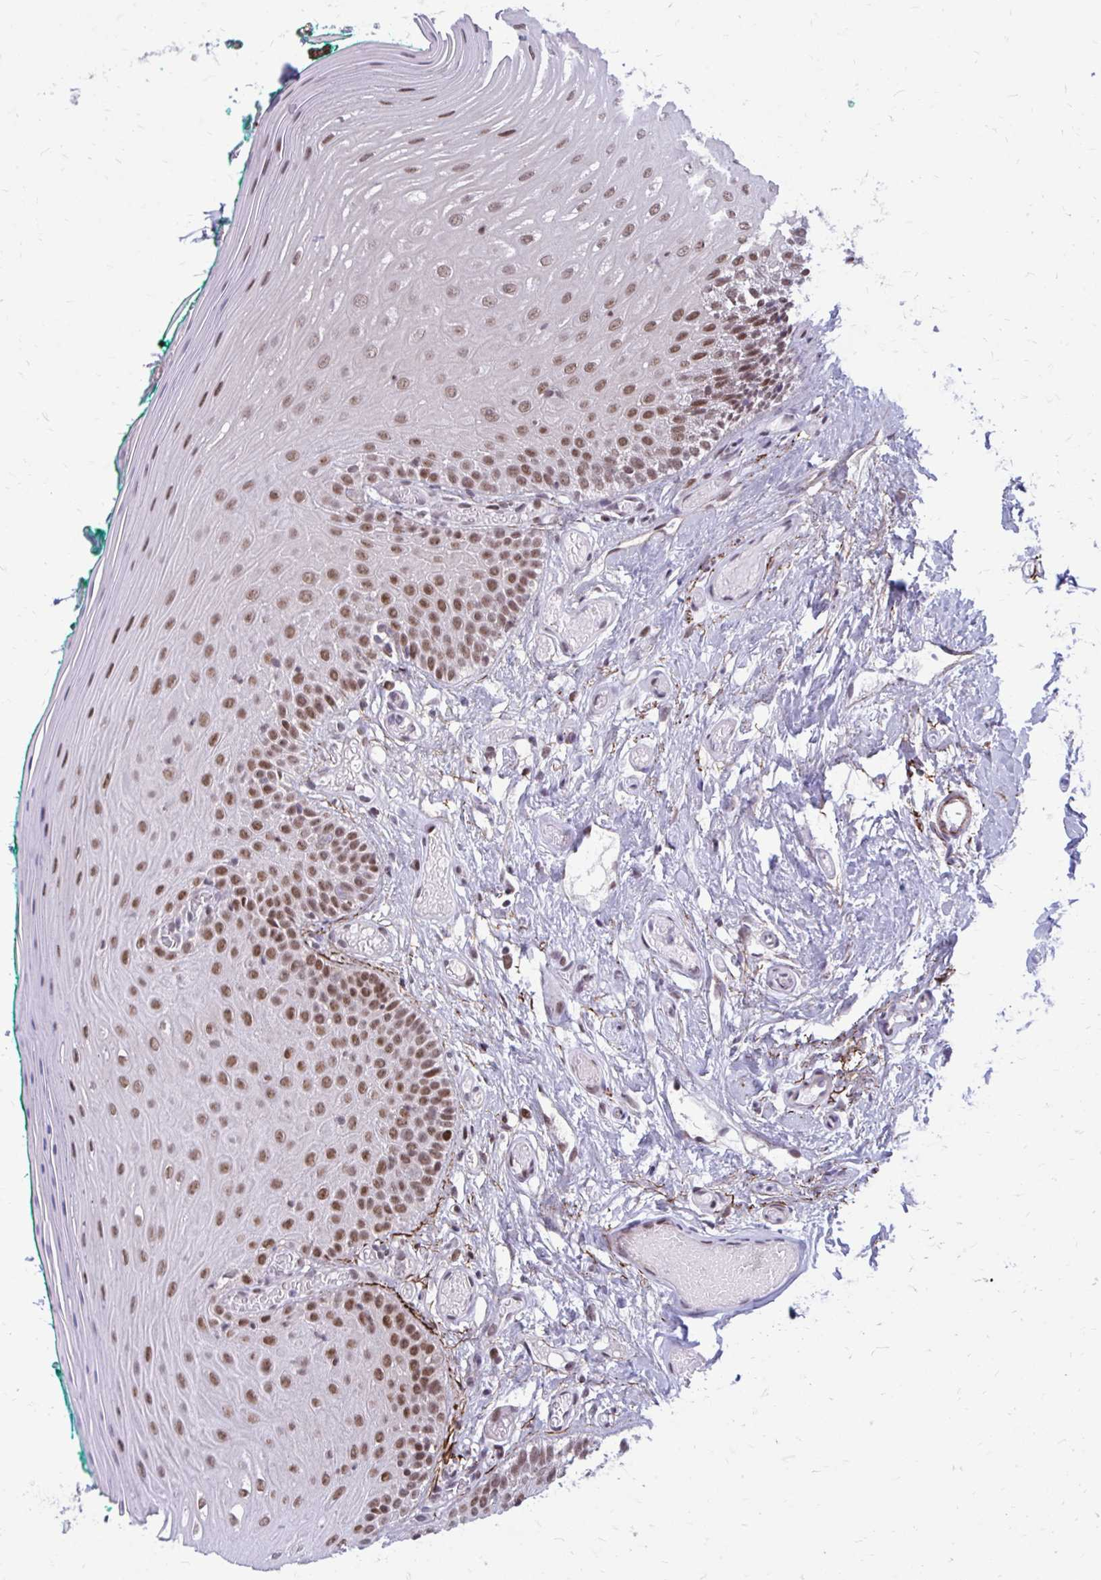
{"staining": {"intensity": "moderate", "quantity": ">75%", "location": "nuclear"}, "tissue": "oral mucosa", "cell_type": "Squamous epithelial cells", "image_type": "normal", "snomed": [{"axis": "morphology", "description": "Normal tissue, NOS"}, {"axis": "topography", "description": "Oral tissue"}], "caption": "Squamous epithelial cells show moderate nuclear positivity in approximately >75% of cells in benign oral mucosa.", "gene": "PSME4", "patient": {"sex": "female", "age": 40}}